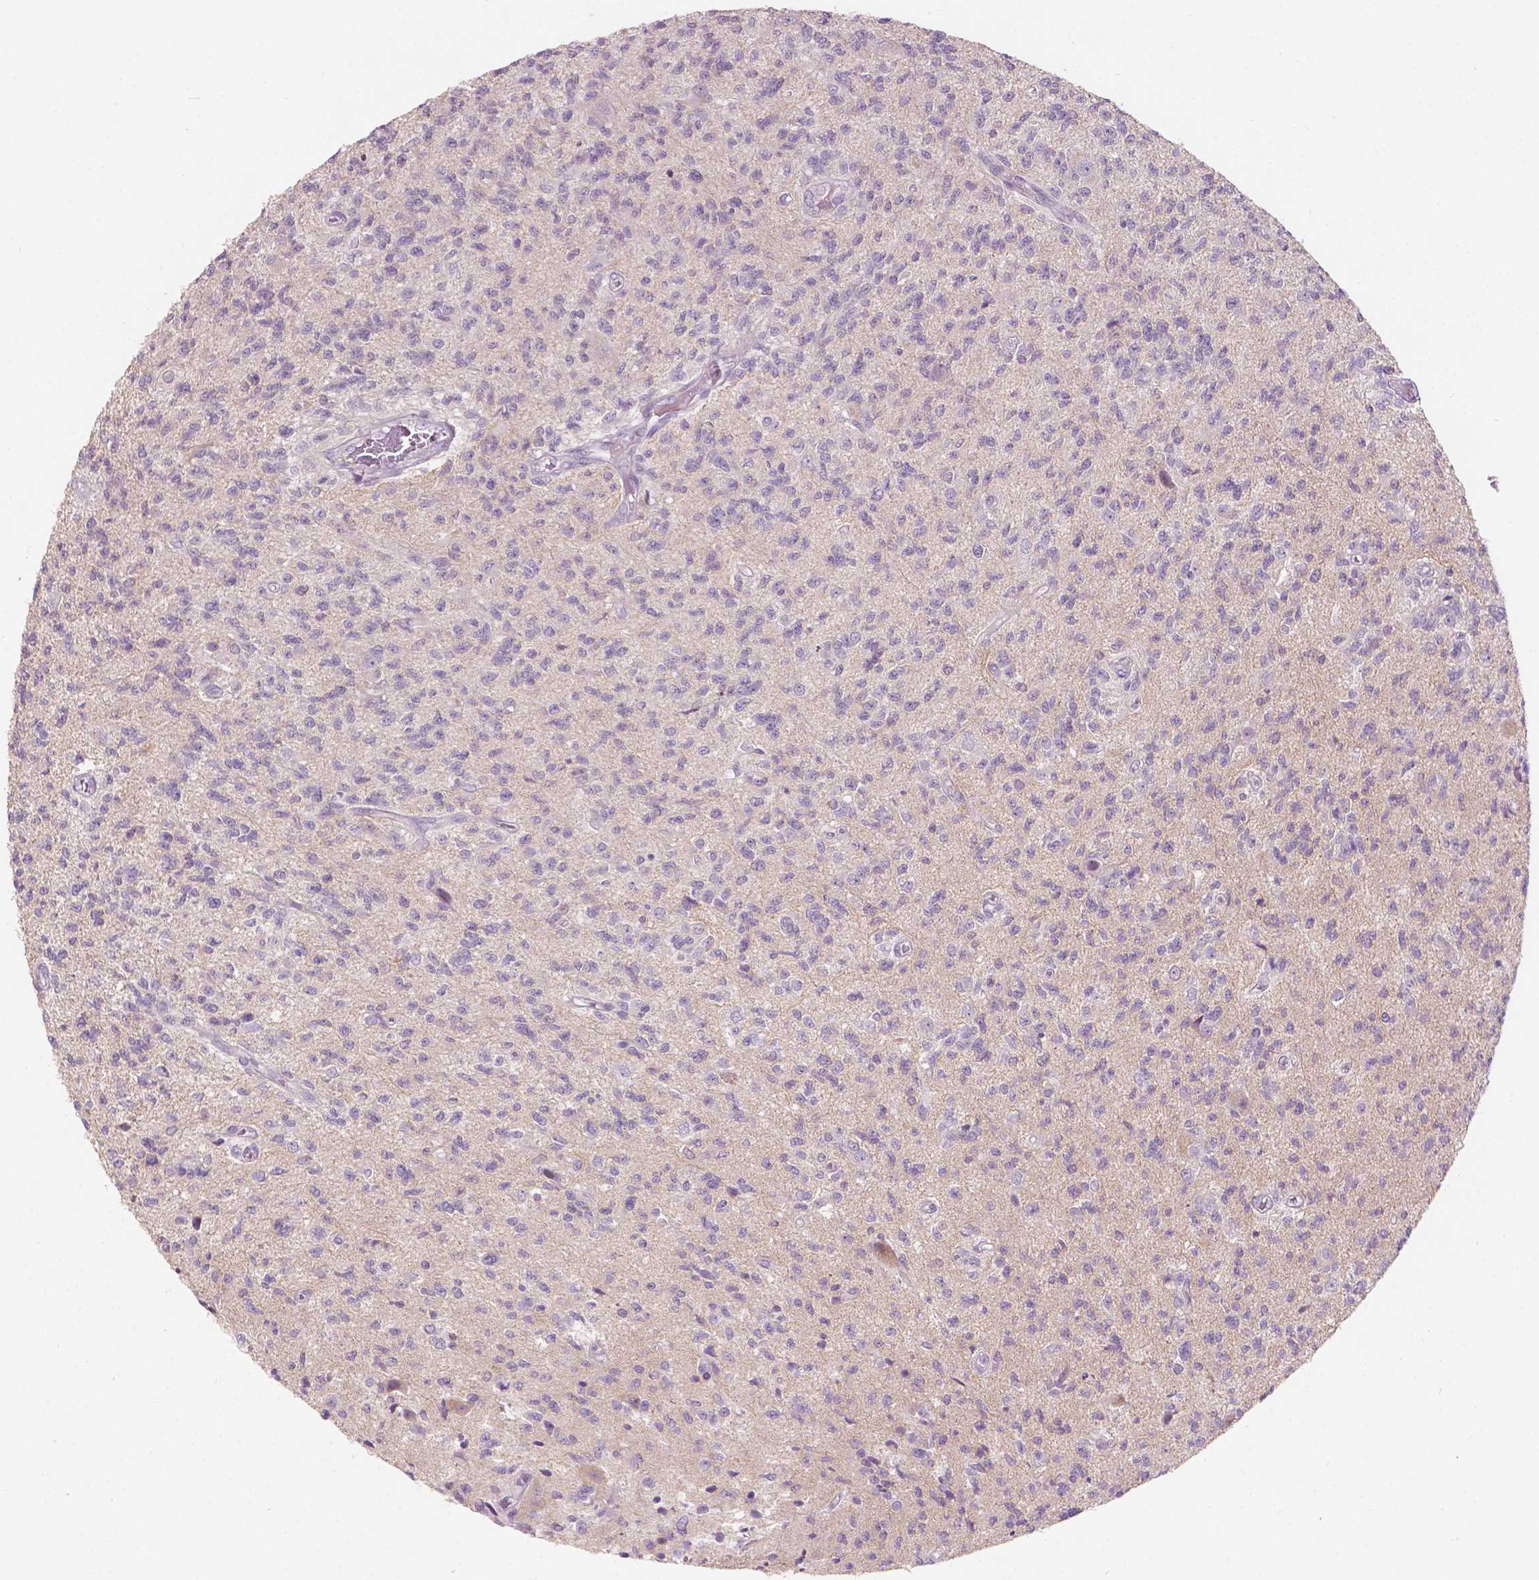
{"staining": {"intensity": "negative", "quantity": "none", "location": "none"}, "tissue": "glioma", "cell_type": "Tumor cells", "image_type": "cancer", "snomed": [{"axis": "morphology", "description": "Glioma, malignant, High grade"}, {"axis": "topography", "description": "Brain"}], "caption": "Malignant glioma (high-grade) stained for a protein using IHC exhibits no expression tumor cells.", "gene": "TM6SF2", "patient": {"sex": "male", "age": 56}}